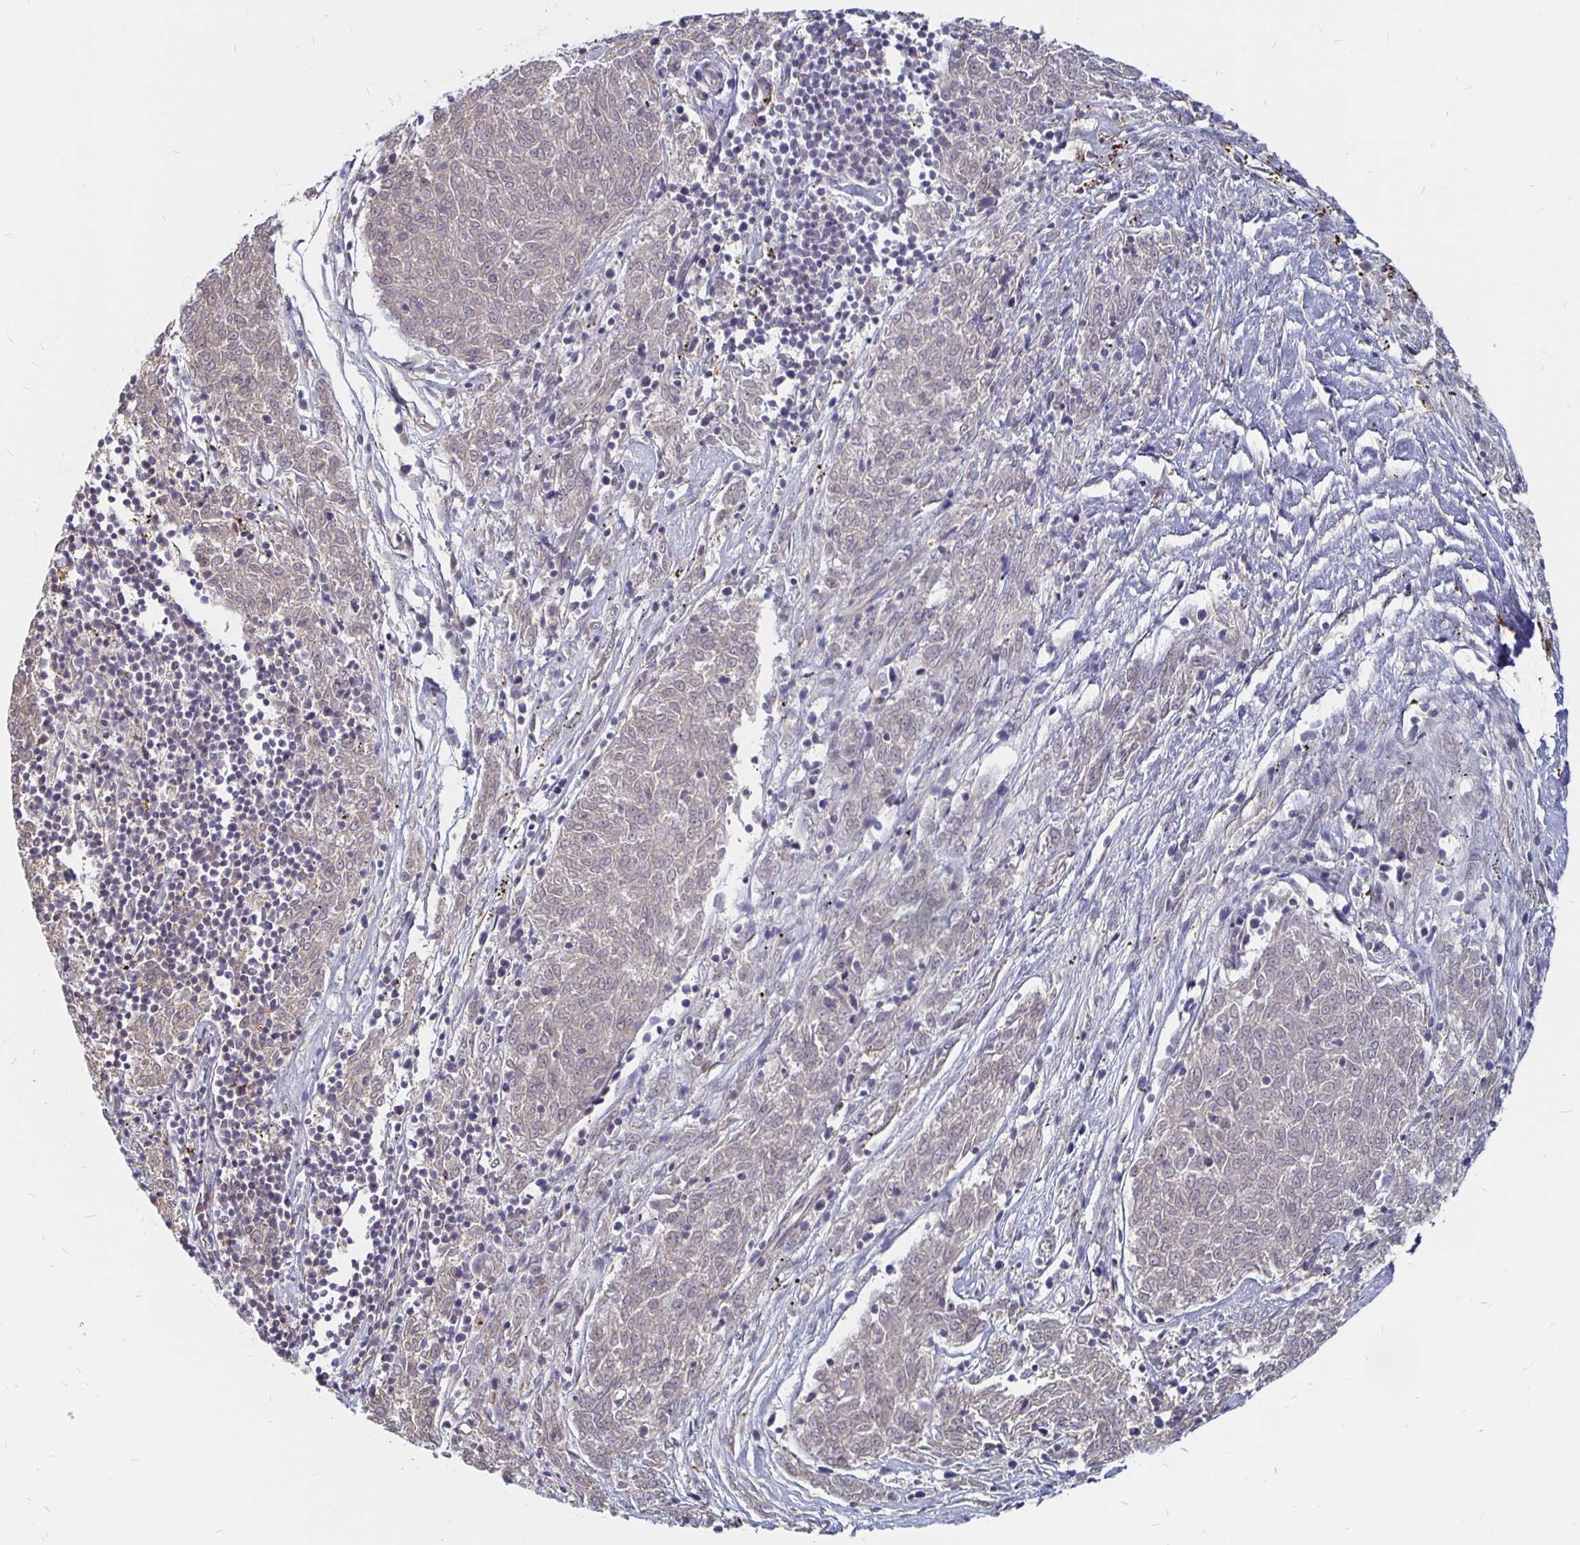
{"staining": {"intensity": "weak", "quantity": "25%-75%", "location": "cytoplasmic/membranous"}, "tissue": "melanoma", "cell_type": "Tumor cells", "image_type": "cancer", "snomed": [{"axis": "morphology", "description": "Malignant melanoma, NOS"}, {"axis": "topography", "description": "Skin"}], "caption": "IHC histopathology image of neoplastic tissue: malignant melanoma stained using immunohistochemistry (IHC) shows low levels of weak protein expression localized specifically in the cytoplasmic/membranous of tumor cells, appearing as a cytoplasmic/membranous brown color.", "gene": "CCDC85A", "patient": {"sex": "female", "age": 72}}